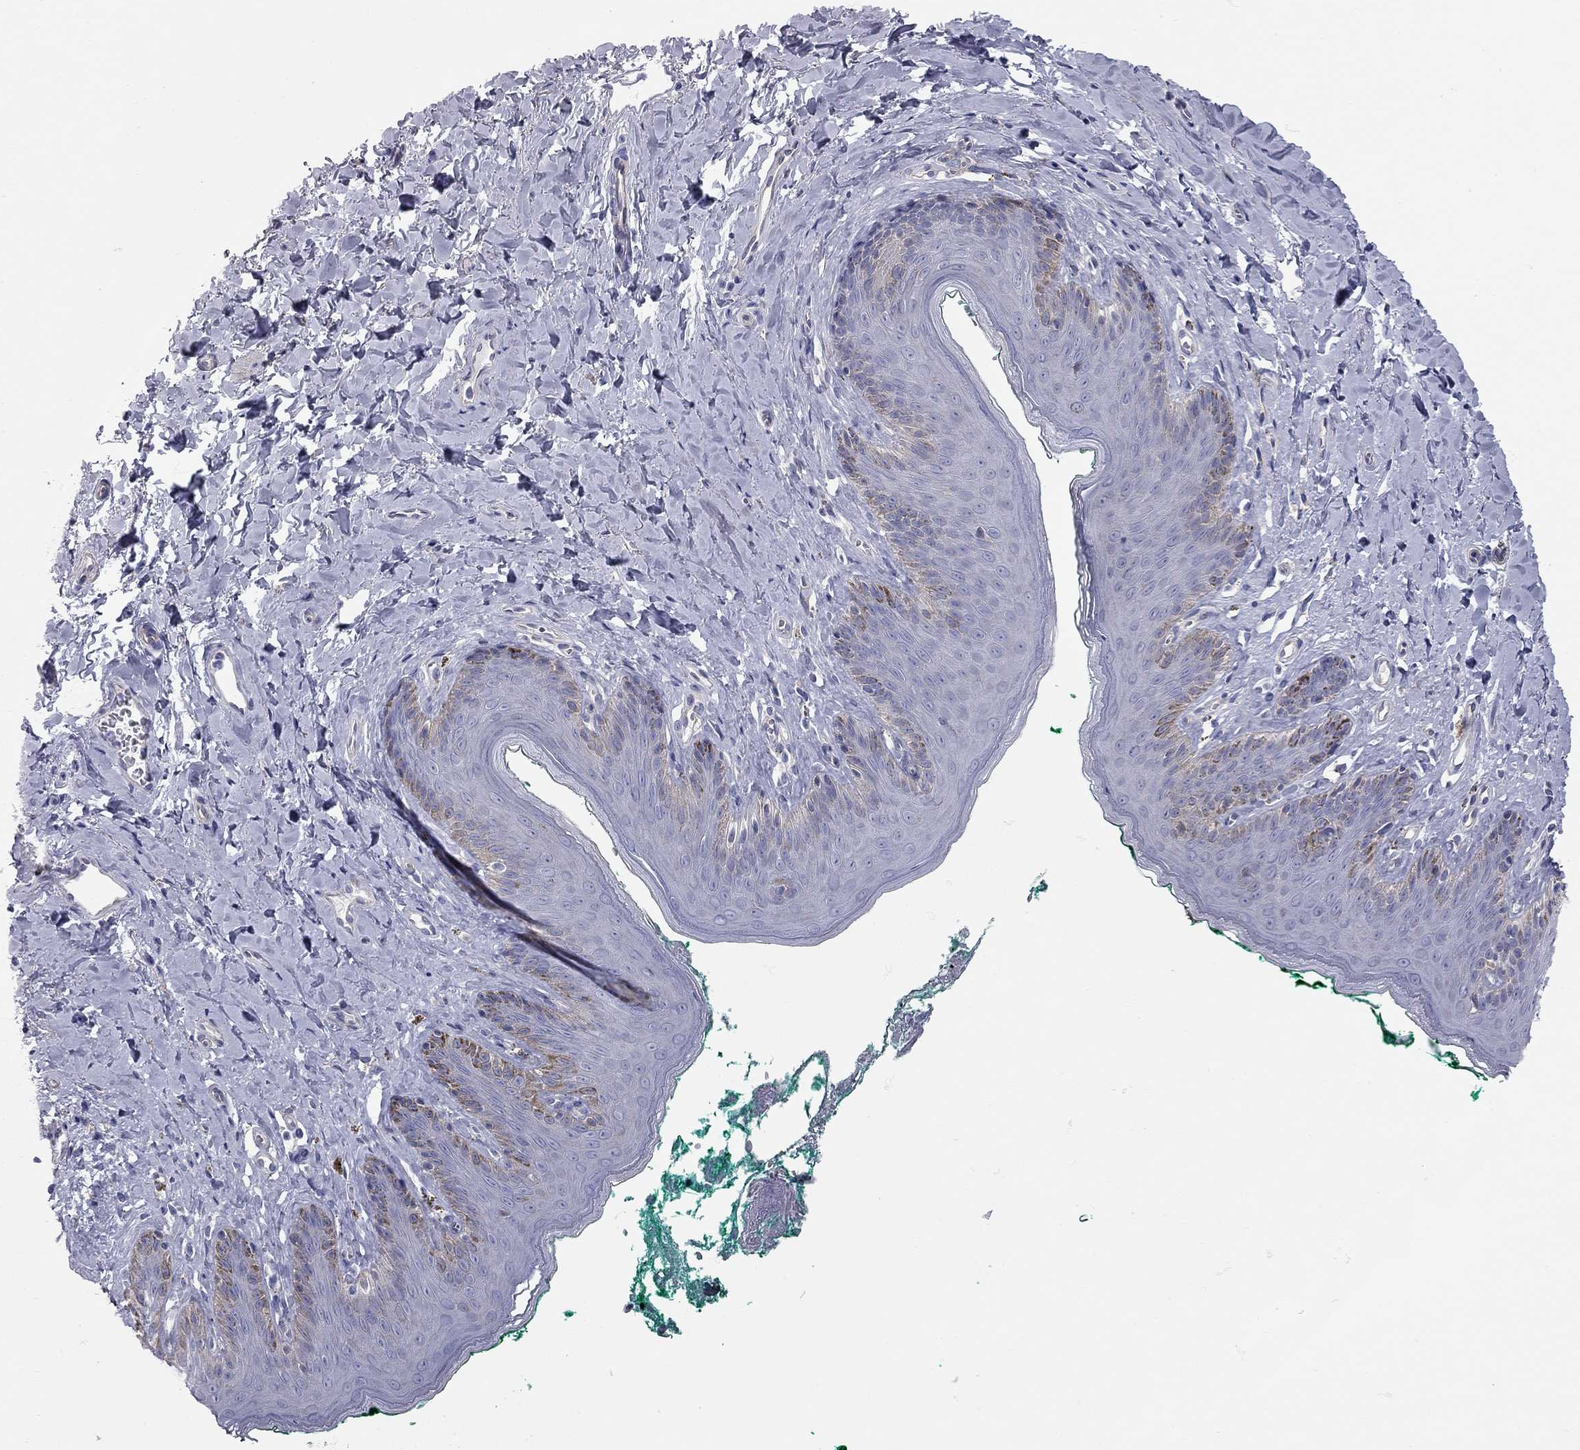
{"staining": {"intensity": "negative", "quantity": "none", "location": "none"}, "tissue": "skin", "cell_type": "Epidermal cells", "image_type": "normal", "snomed": [{"axis": "morphology", "description": "Normal tissue, NOS"}, {"axis": "topography", "description": "Vulva"}], "caption": "This is a histopathology image of IHC staining of benign skin, which shows no staining in epidermal cells. (Brightfield microscopy of DAB (3,3'-diaminobenzidine) immunohistochemistry (IHC) at high magnification).", "gene": "XAGE2", "patient": {"sex": "female", "age": 66}}